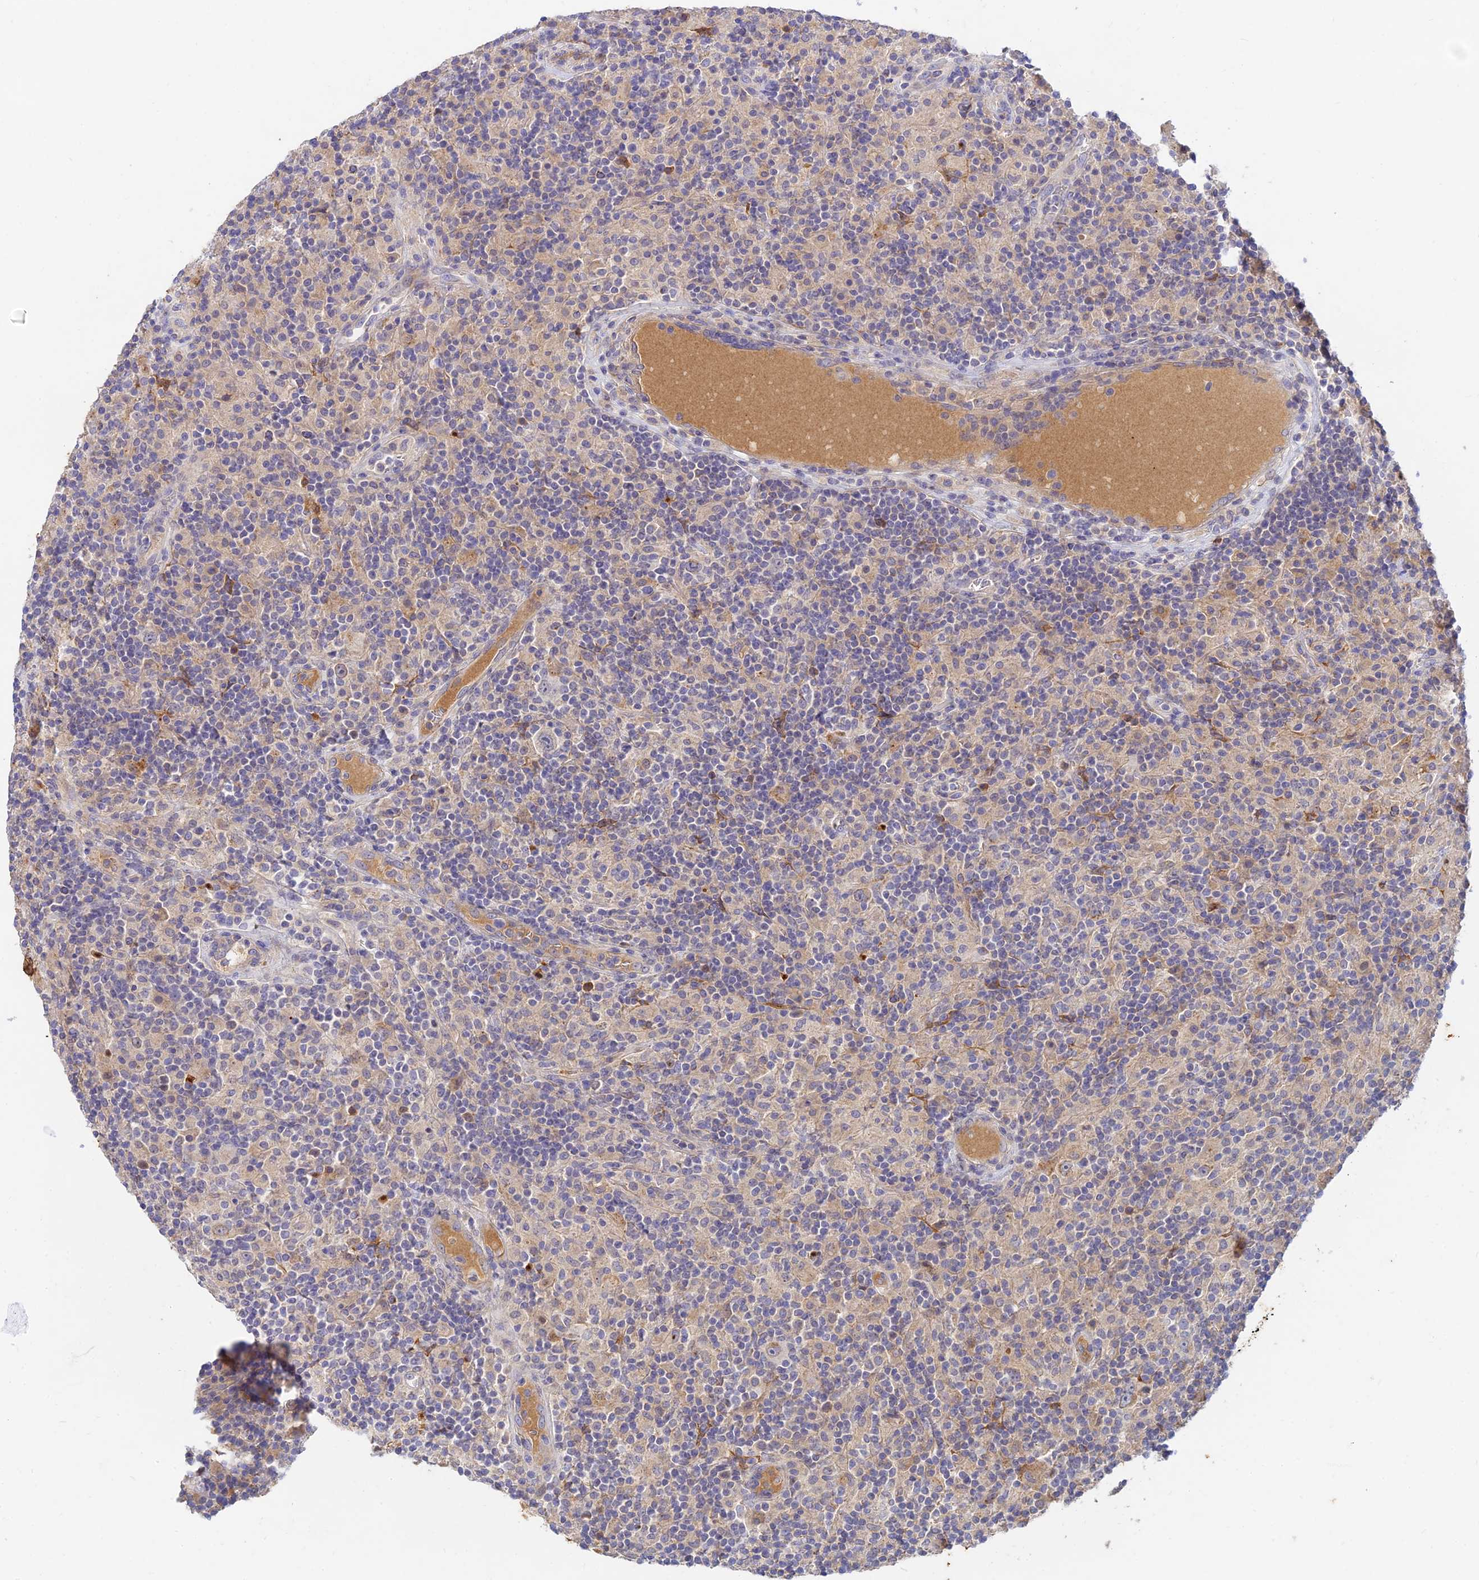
{"staining": {"intensity": "negative", "quantity": "none", "location": "none"}, "tissue": "lymphoma", "cell_type": "Tumor cells", "image_type": "cancer", "snomed": [{"axis": "morphology", "description": "Hodgkin's disease, NOS"}, {"axis": "topography", "description": "Lymph node"}], "caption": "Lymphoma was stained to show a protein in brown. There is no significant staining in tumor cells.", "gene": "ACSM5", "patient": {"sex": "male", "age": 70}}